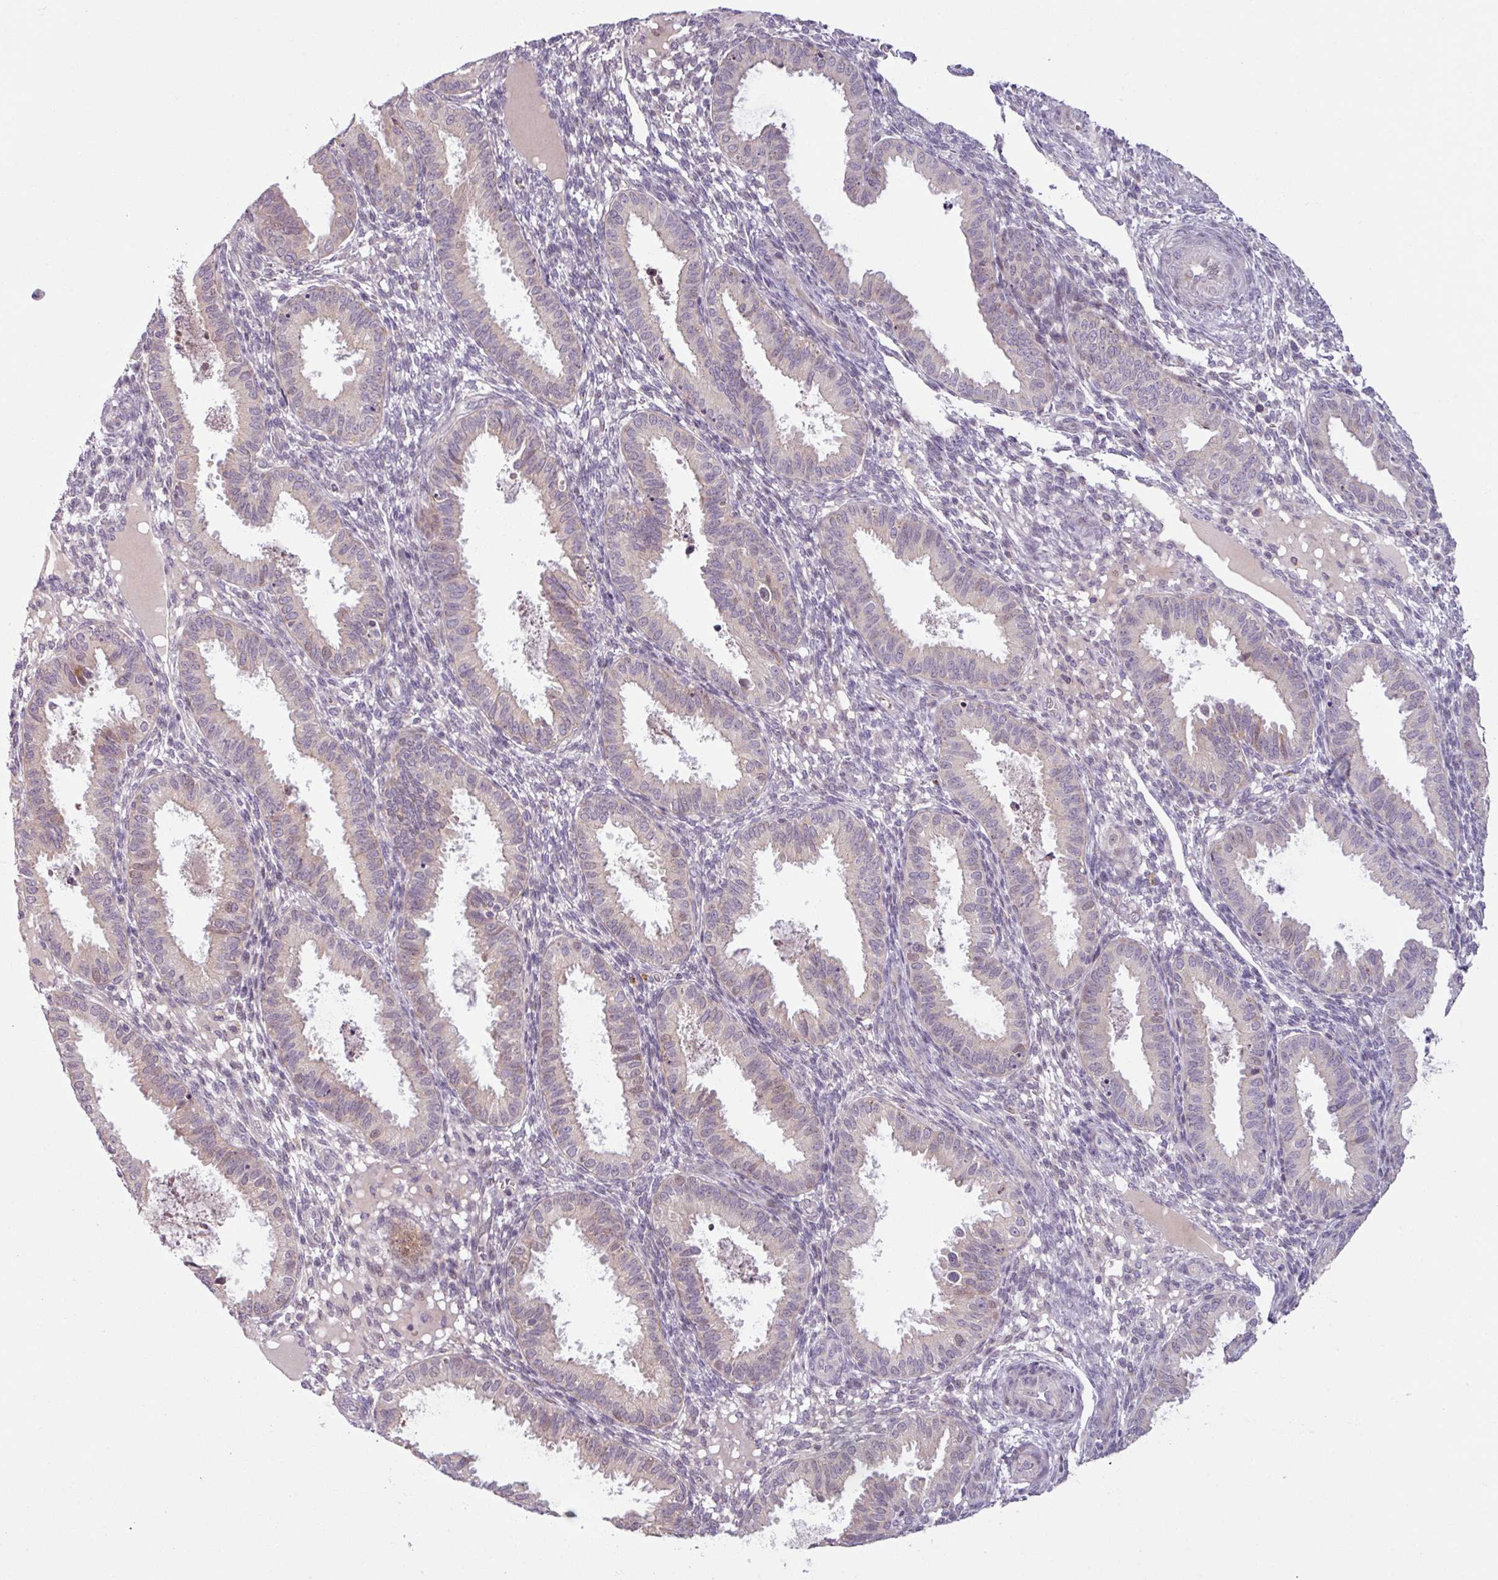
{"staining": {"intensity": "negative", "quantity": "none", "location": "none"}, "tissue": "endometrium", "cell_type": "Cells in endometrial stroma", "image_type": "normal", "snomed": [{"axis": "morphology", "description": "Normal tissue, NOS"}, {"axis": "topography", "description": "Endometrium"}], "caption": "Immunohistochemistry image of unremarkable endometrium: endometrium stained with DAB demonstrates no significant protein staining in cells in endometrial stroma.", "gene": "OGFOD3", "patient": {"sex": "female", "age": 33}}